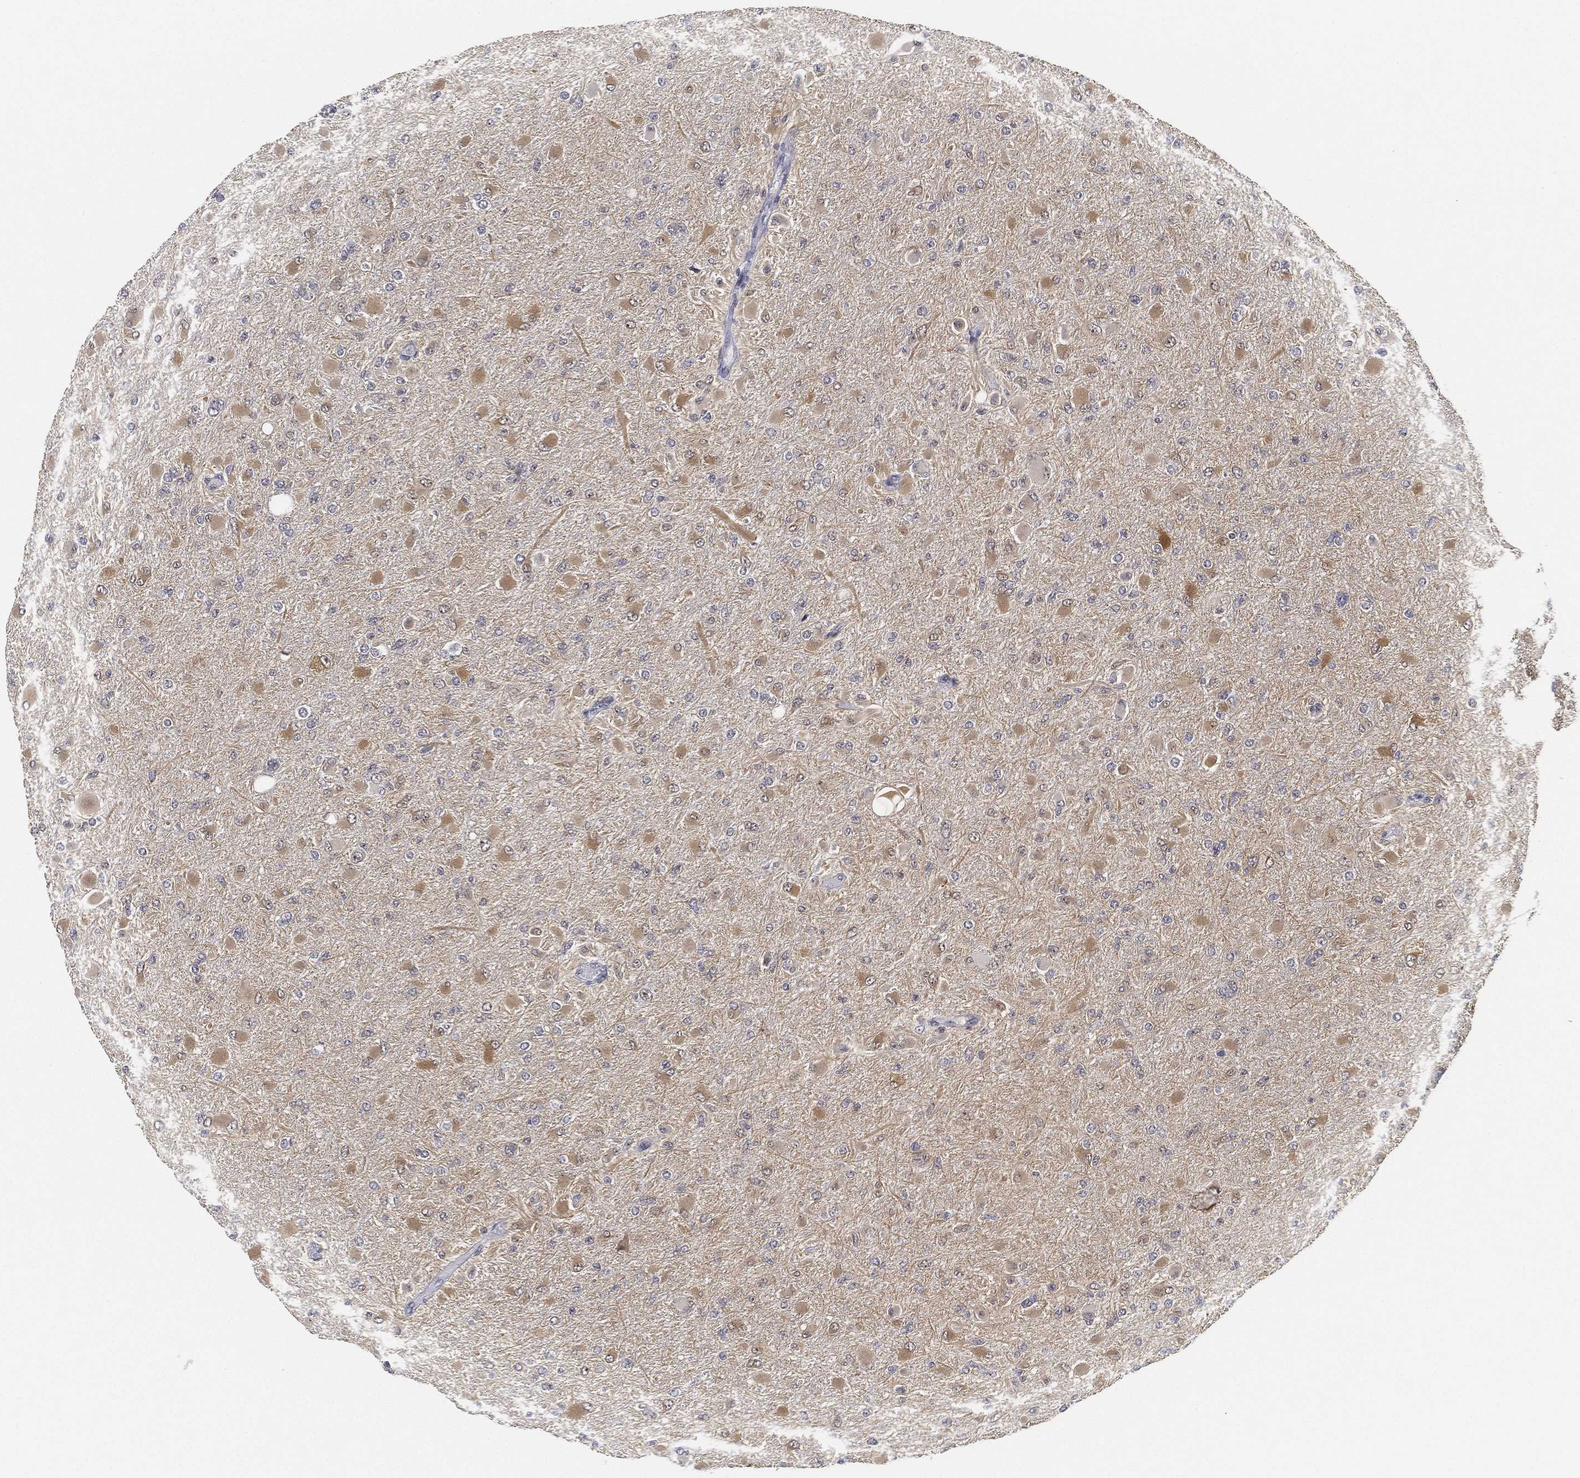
{"staining": {"intensity": "weak", "quantity": "25%-75%", "location": "cytoplasmic/membranous"}, "tissue": "glioma", "cell_type": "Tumor cells", "image_type": "cancer", "snomed": [{"axis": "morphology", "description": "Glioma, malignant, High grade"}, {"axis": "topography", "description": "Cerebral cortex"}], "caption": "A low amount of weak cytoplasmic/membranous positivity is identified in about 25%-75% of tumor cells in glioma tissue. (Stains: DAB (3,3'-diaminobenzidine) in brown, nuclei in blue, Microscopy: brightfield microscopy at high magnification).", "gene": "PPP1R16B", "patient": {"sex": "female", "age": 36}}